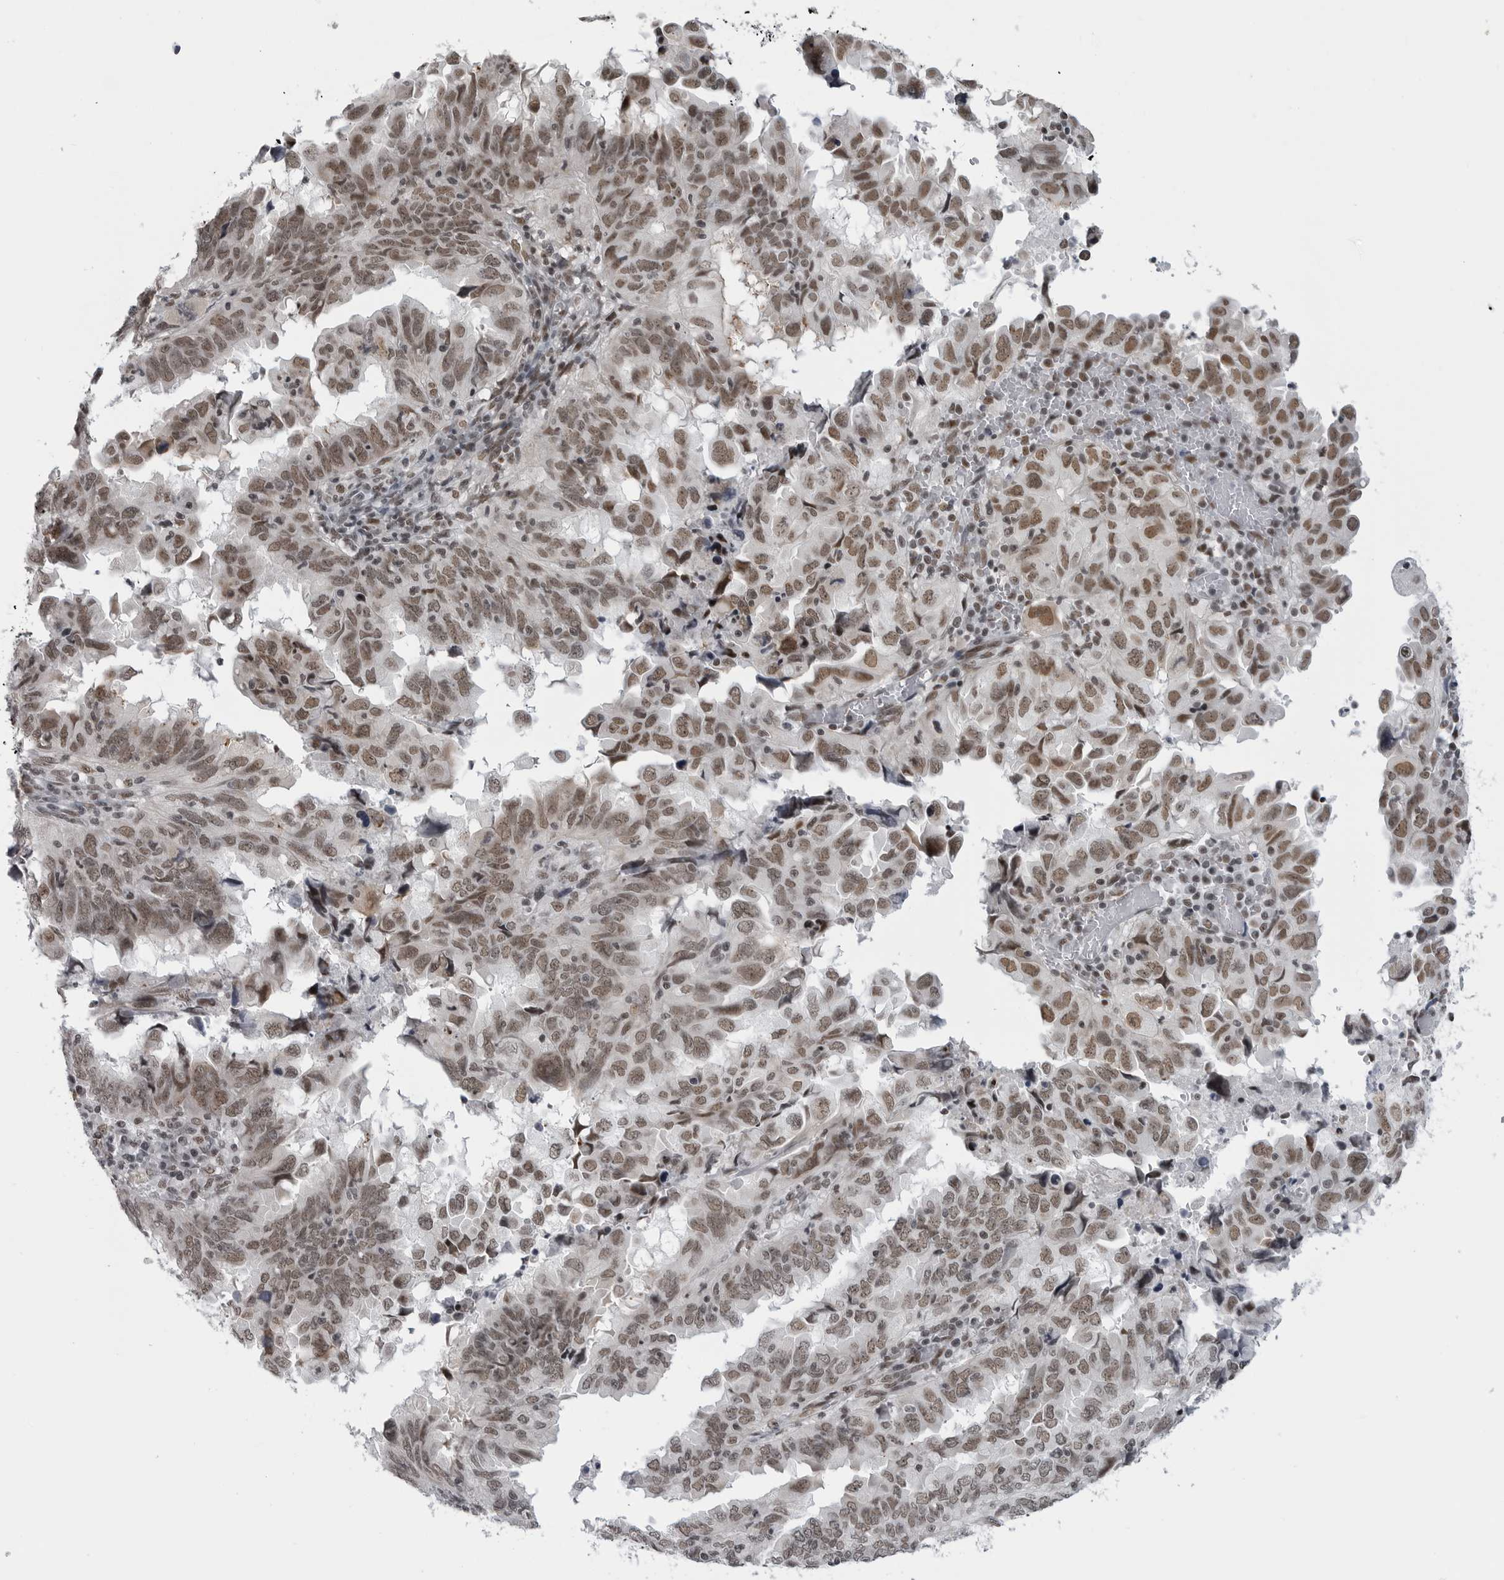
{"staining": {"intensity": "moderate", "quantity": ">75%", "location": "nuclear"}, "tissue": "endometrial cancer", "cell_type": "Tumor cells", "image_type": "cancer", "snomed": [{"axis": "morphology", "description": "Adenocarcinoma, NOS"}, {"axis": "topography", "description": "Uterus"}], "caption": "This is an image of immunohistochemistry (IHC) staining of adenocarcinoma (endometrial), which shows moderate staining in the nuclear of tumor cells.", "gene": "RNF26", "patient": {"sex": "female", "age": 77}}